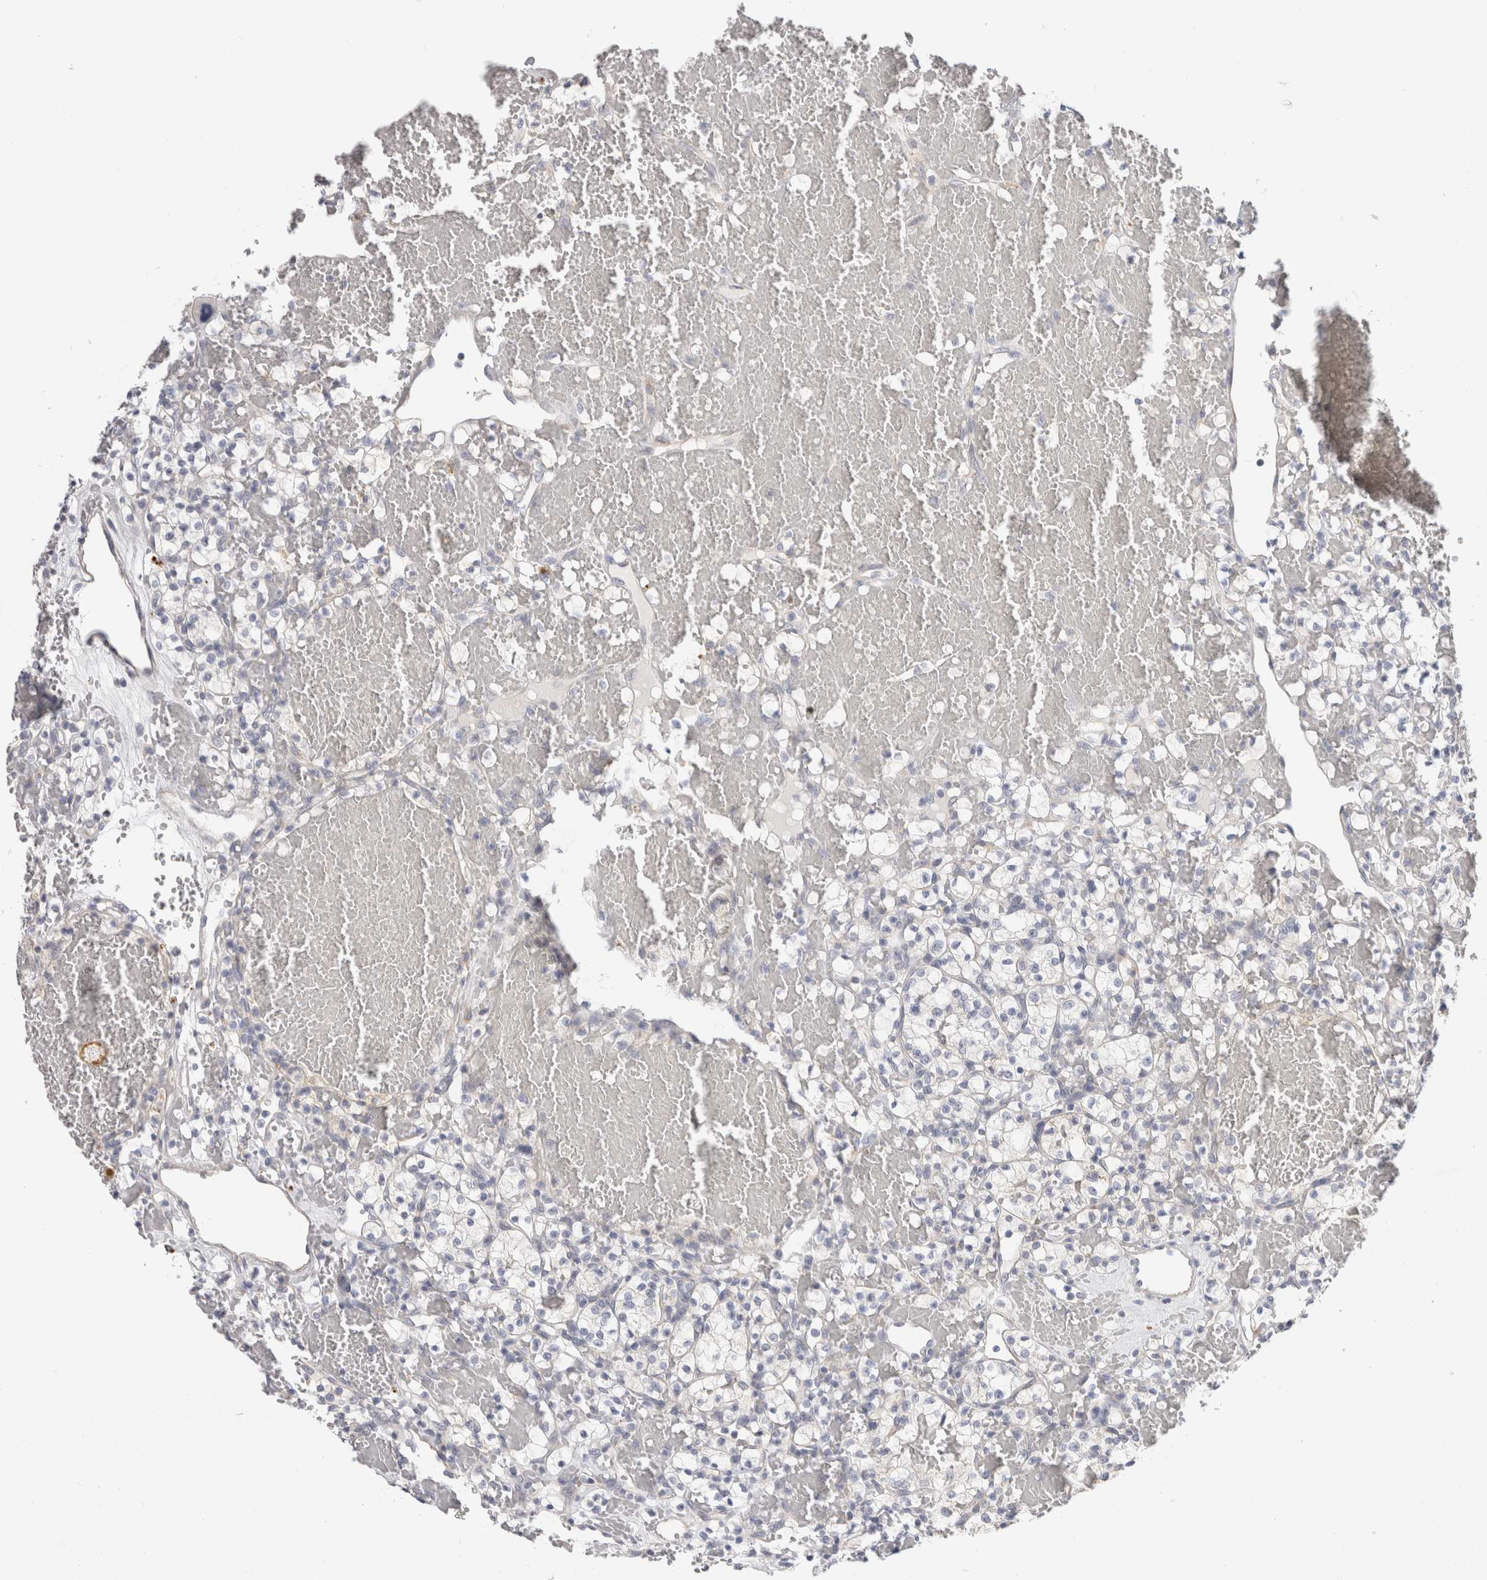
{"staining": {"intensity": "negative", "quantity": "none", "location": "none"}, "tissue": "renal cancer", "cell_type": "Tumor cells", "image_type": "cancer", "snomed": [{"axis": "morphology", "description": "Adenocarcinoma, NOS"}, {"axis": "topography", "description": "Kidney"}], "caption": "The photomicrograph displays no significant expression in tumor cells of renal cancer. (Brightfield microscopy of DAB (3,3'-diaminobenzidine) immunohistochemistry at high magnification).", "gene": "AFP", "patient": {"sex": "female", "age": 60}}